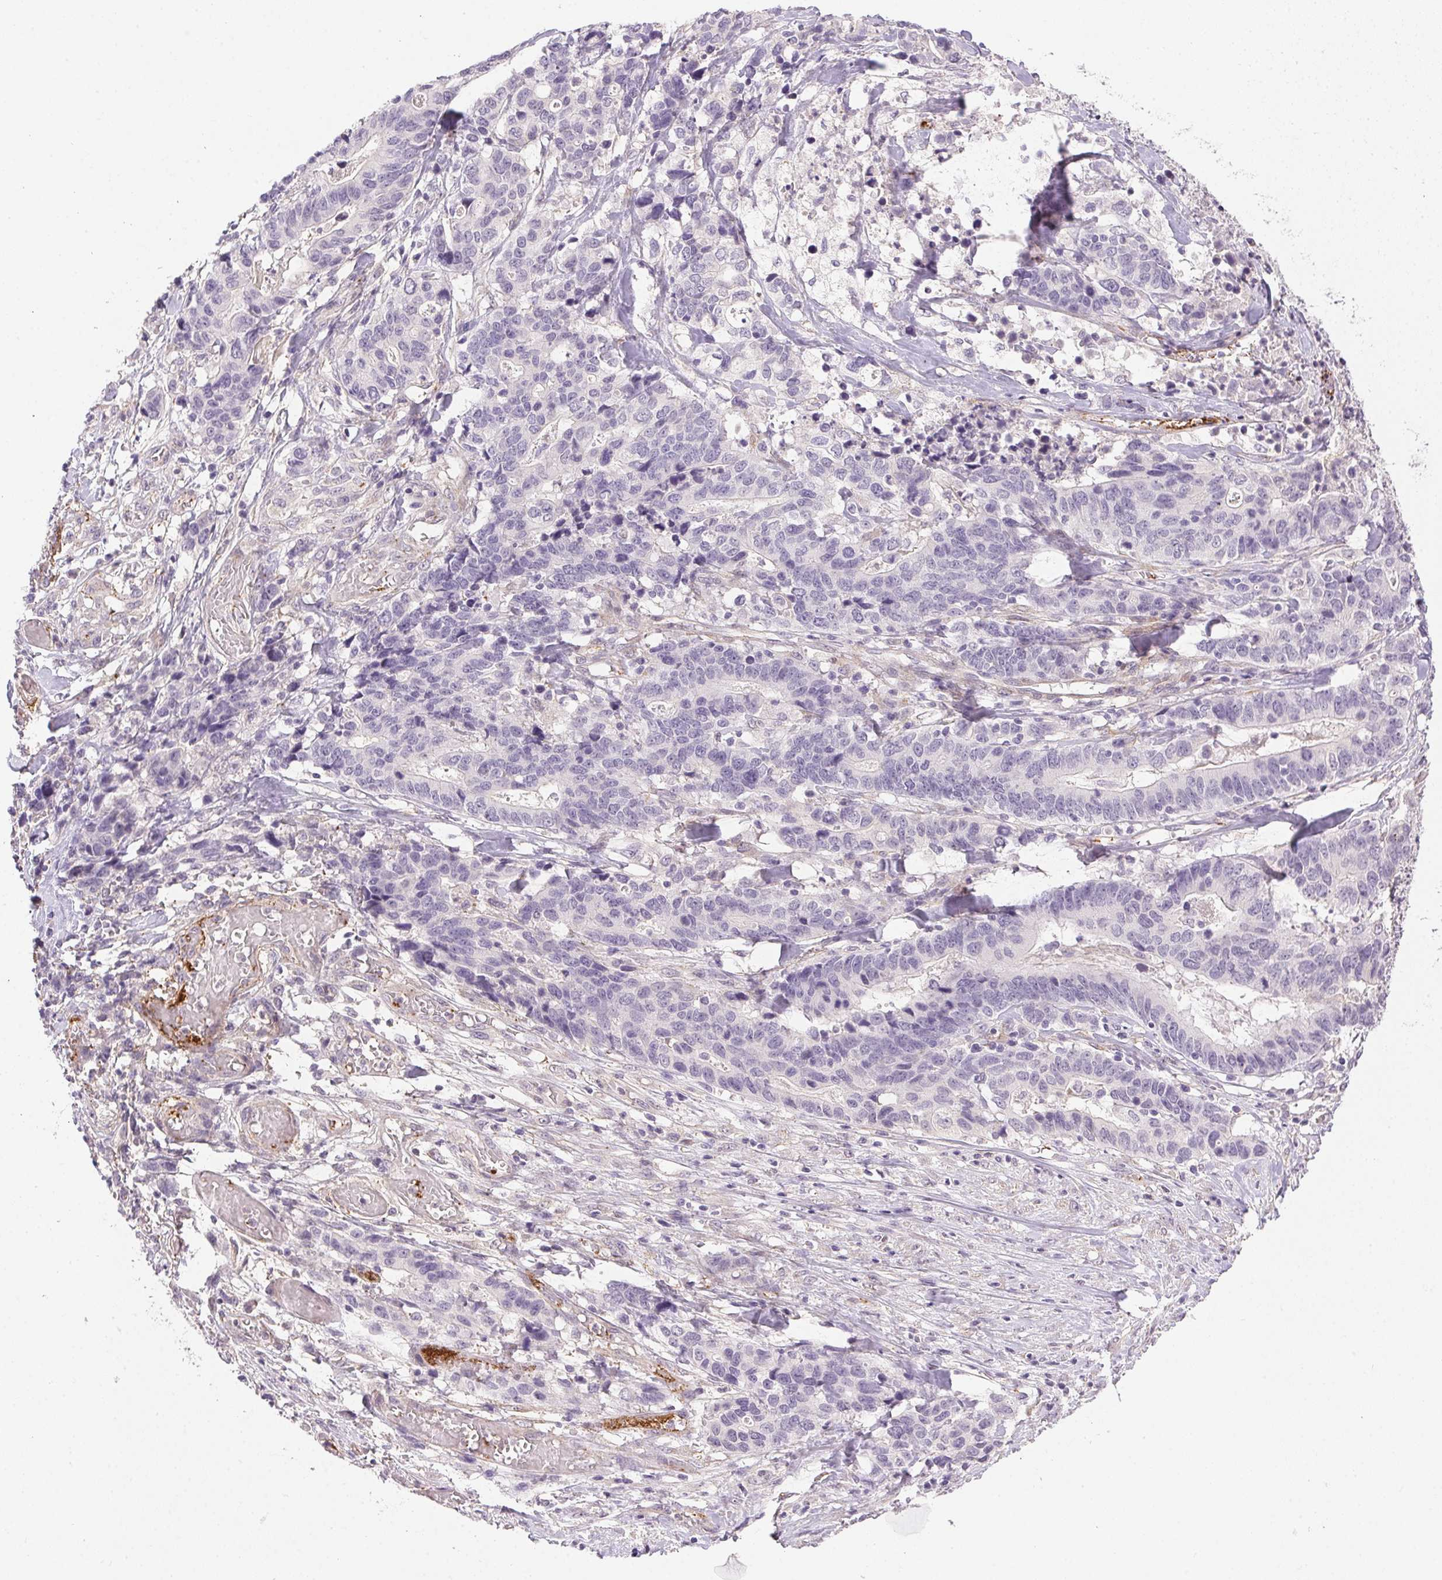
{"staining": {"intensity": "negative", "quantity": "none", "location": "none"}, "tissue": "stomach cancer", "cell_type": "Tumor cells", "image_type": "cancer", "snomed": [{"axis": "morphology", "description": "Adenocarcinoma, NOS"}, {"axis": "topography", "description": "Stomach, upper"}], "caption": "An IHC micrograph of stomach adenocarcinoma is shown. There is no staining in tumor cells of stomach adenocarcinoma. The staining is performed using DAB brown chromogen with nuclei counter-stained in using hematoxylin.", "gene": "PRL", "patient": {"sex": "female", "age": 67}}